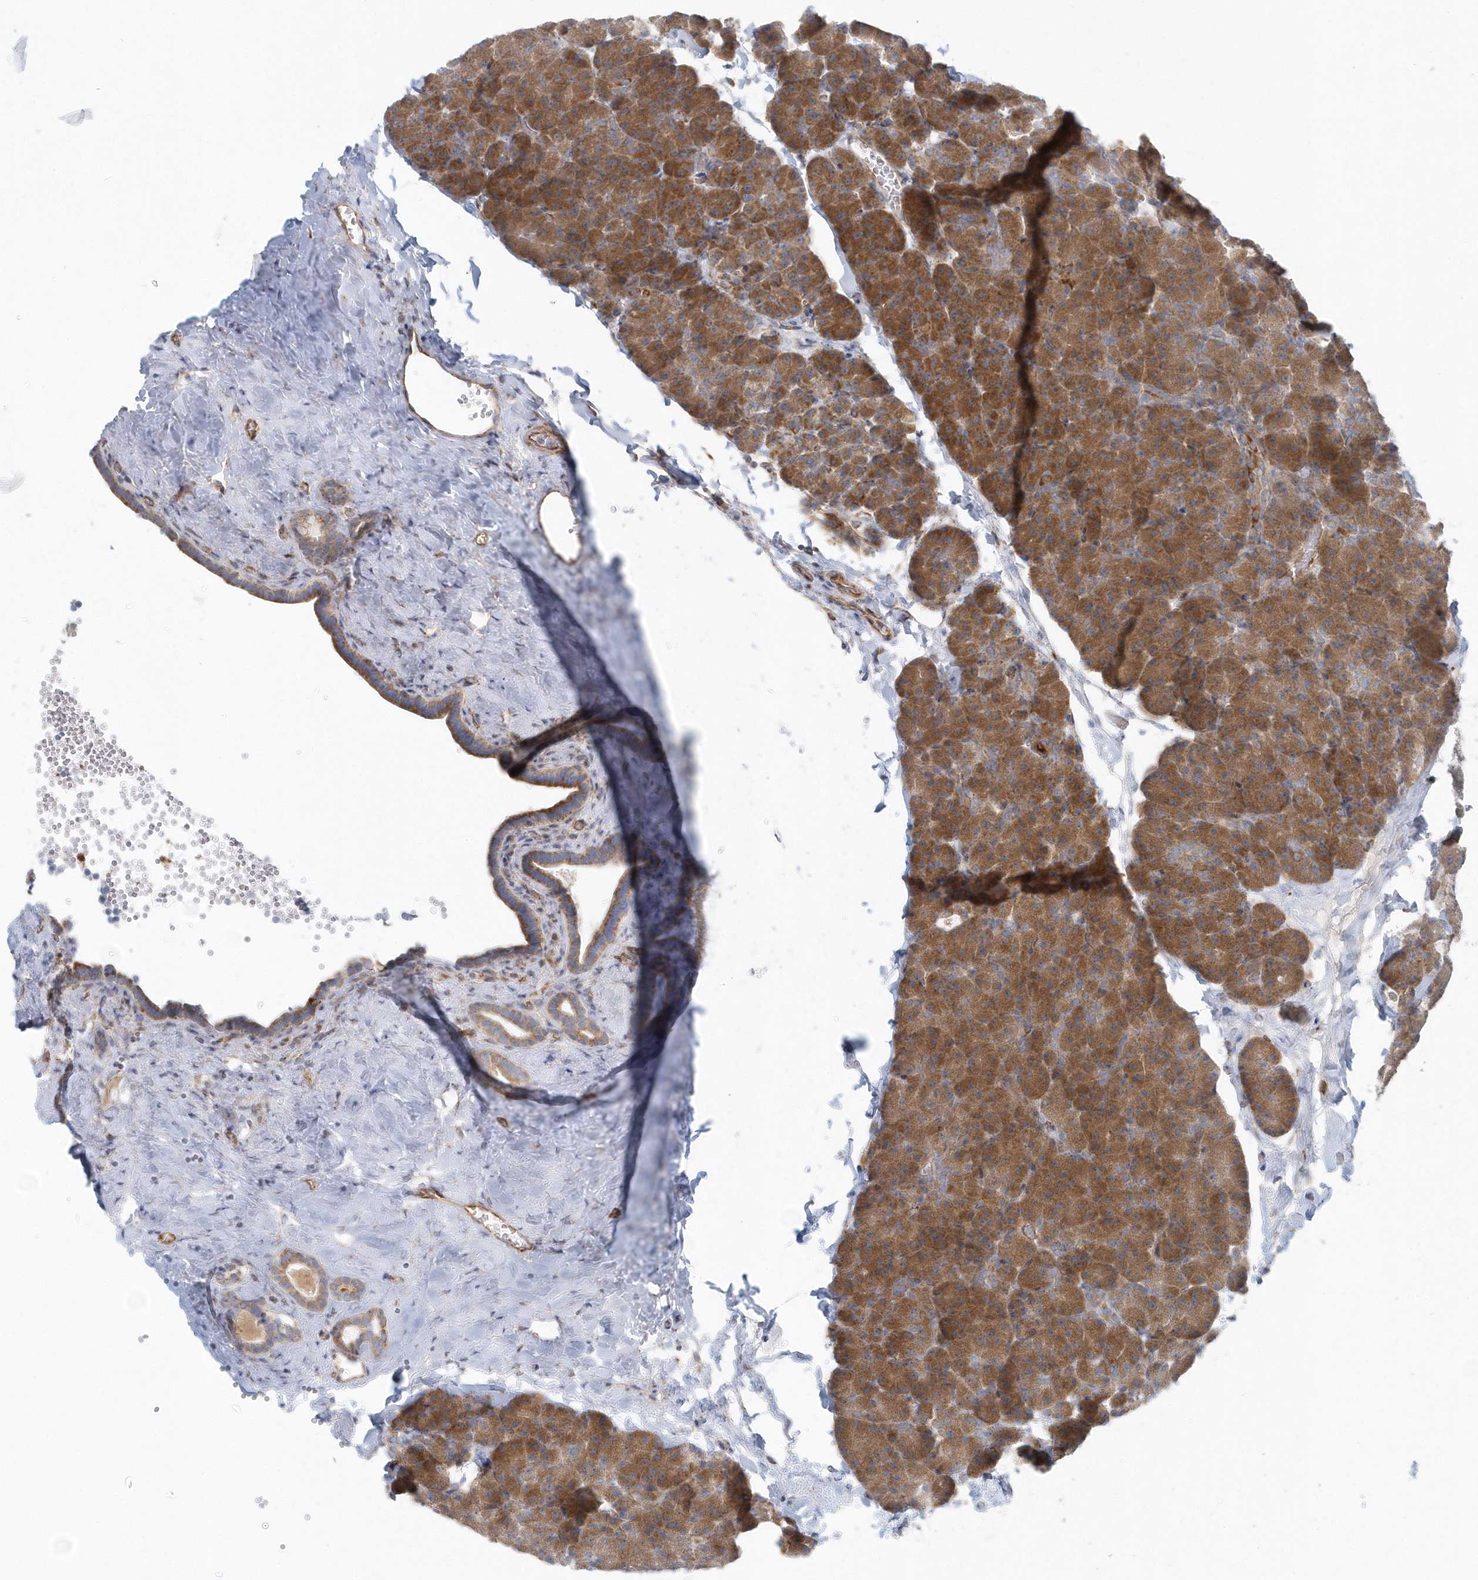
{"staining": {"intensity": "moderate", "quantity": ">75%", "location": "cytoplasmic/membranous"}, "tissue": "pancreas", "cell_type": "Exocrine glandular cells", "image_type": "normal", "snomed": [{"axis": "morphology", "description": "Normal tissue, NOS"}, {"axis": "morphology", "description": "Carcinoid, malignant, NOS"}, {"axis": "topography", "description": "Pancreas"}], "caption": "IHC of benign human pancreas displays medium levels of moderate cytoplasmic/membranous staining in approximately >75% of exocrine glandular cells.", "gene": "GPR152", "patient": {"sex": "female", "age": 35}}